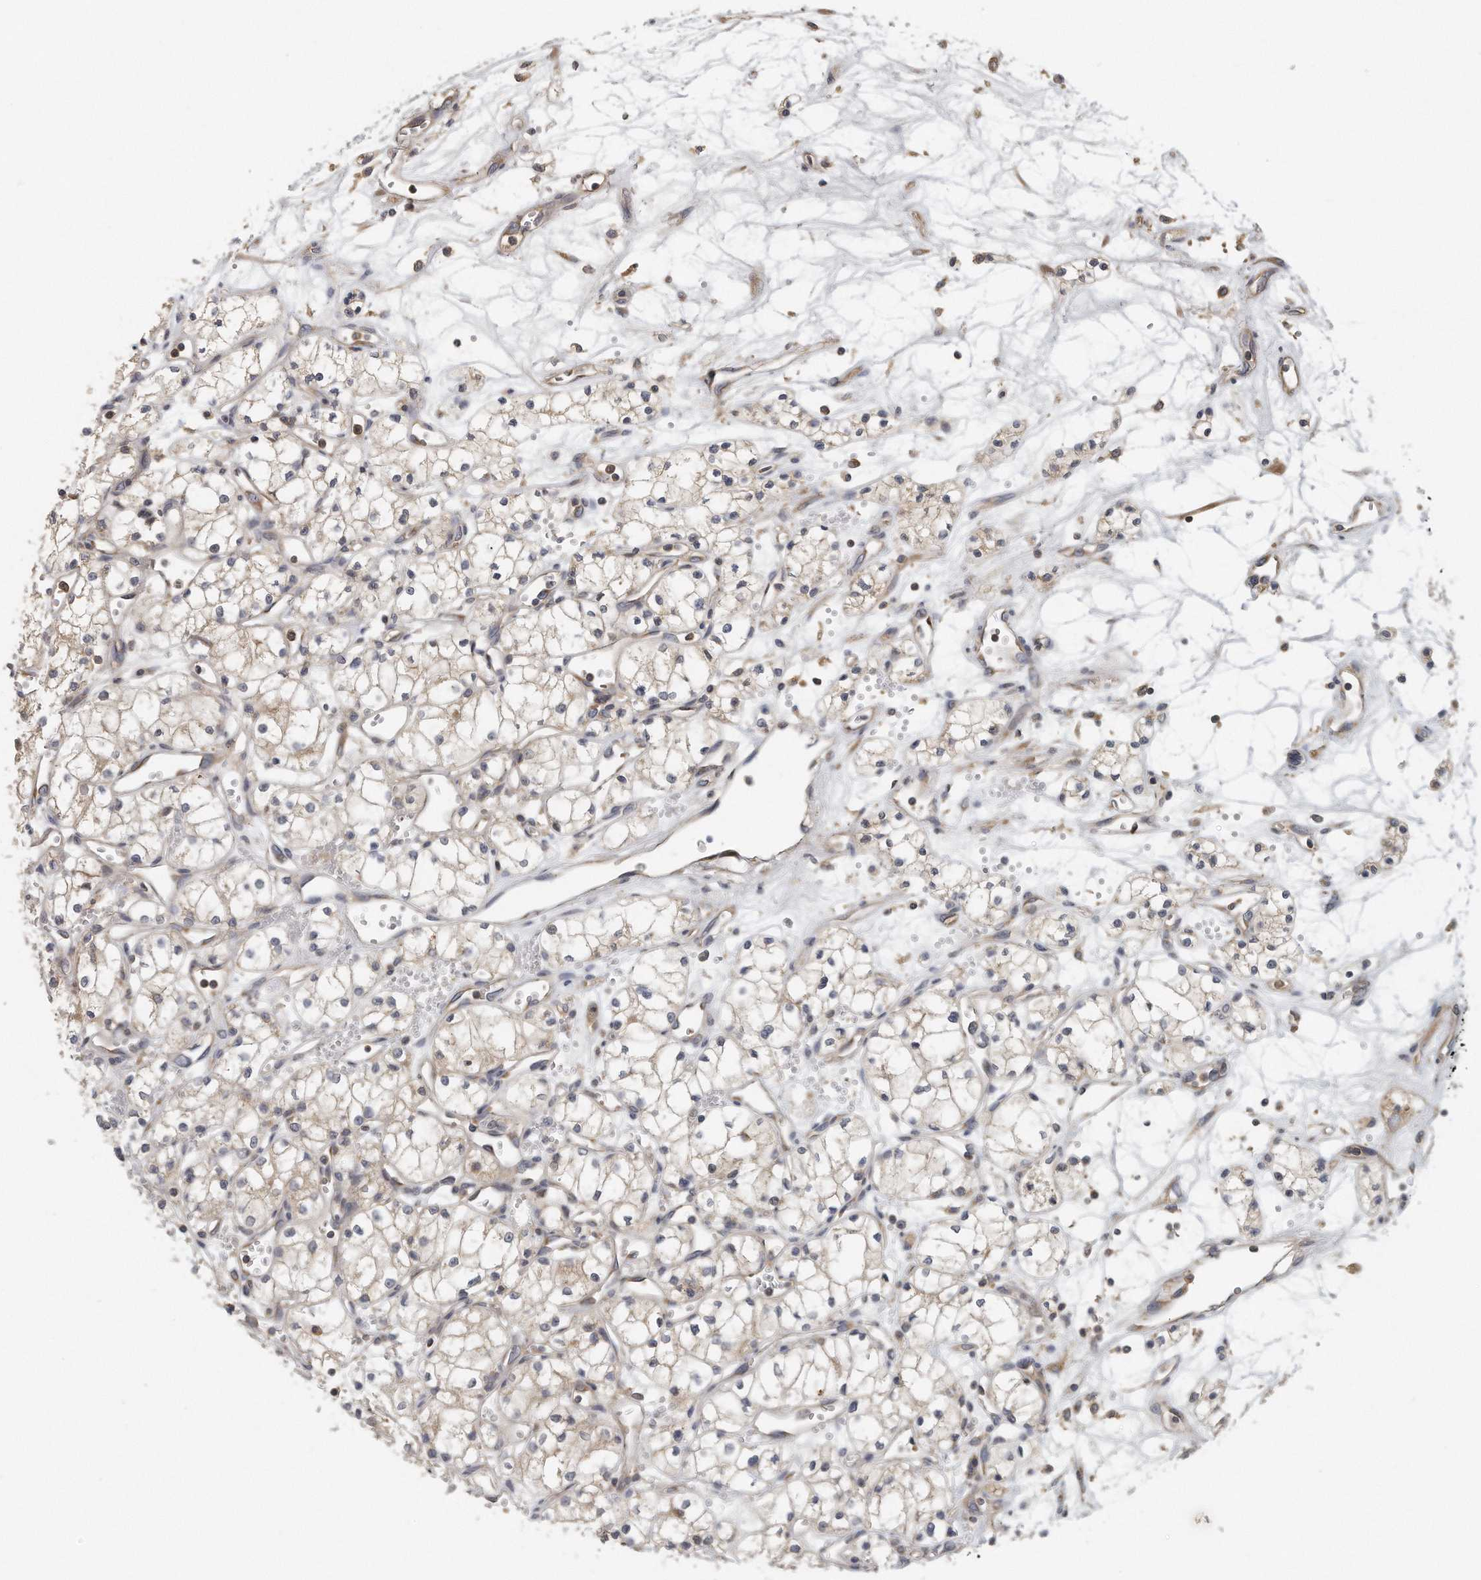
{"staining": {"intensity": "weak", "quantity": ">75%", "location": "cytoplasmic/membranous"}, "tissue": "renal cancer", "cell_type": "Tumor cells", "image_type": "cancer", "snomed": [{"axis": "morphology", "description": "Adenocarcinoma, NOS"}, {"axis": "topography", "description": "Kidney"}], "caption": "An image of human adenocarcinoma (renal) stained for a protein demonstrates weak cytoplasmic/membranous brown staining in tumor cells.", "gene": "EIF3I", "patient": {"sex": "male", "age": 59}}